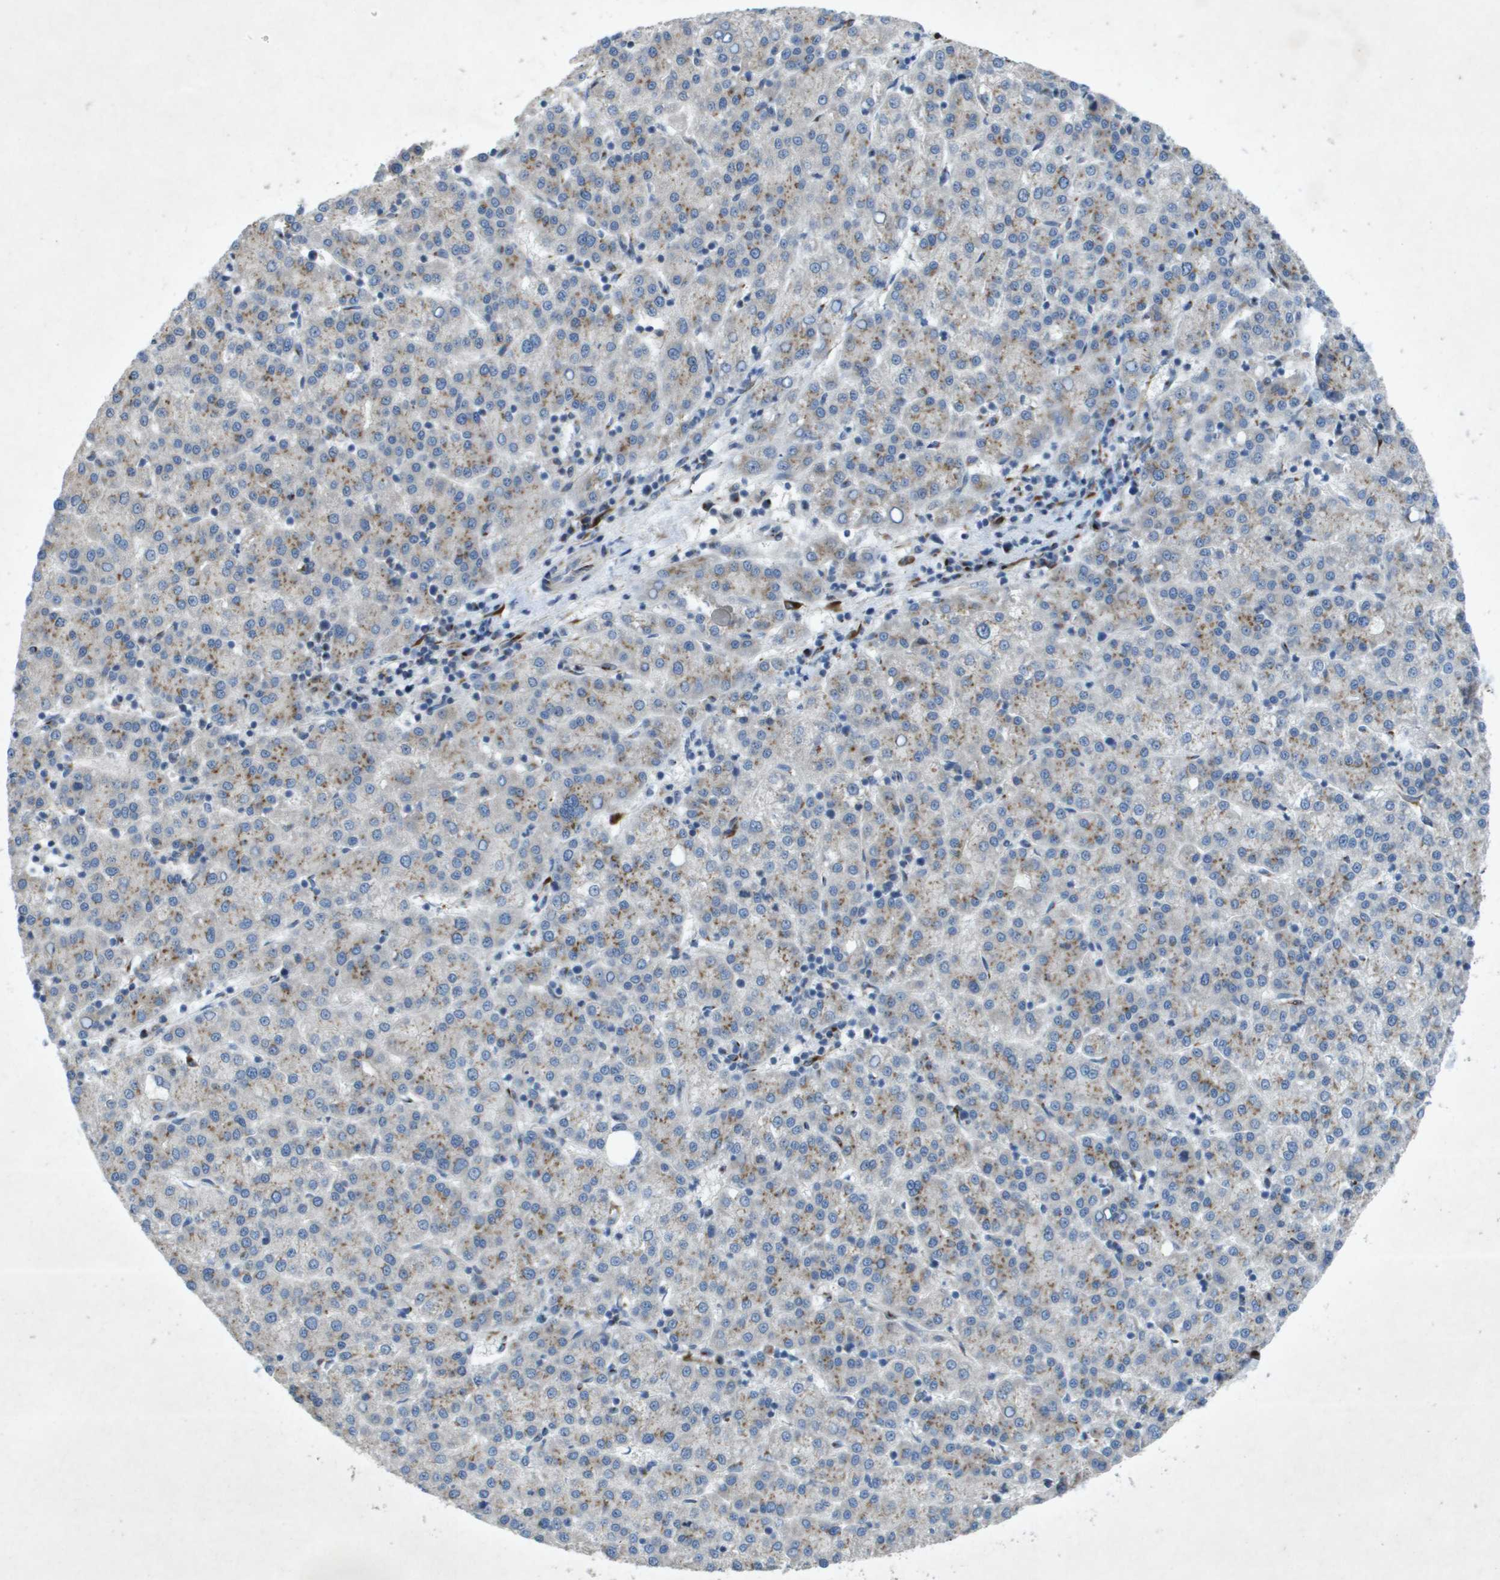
{"staining": {"intensity": "weak", "quantity": "25%-75%", "location": "cytoplasmic/membranous"}, "tissue": "liver cancer", "cell_type": "Tumor cells", "image_type": "cancer", "snomed": [{"axis": "morphology", "description": "Carcinoma, Hepatocellular, NOS"}, {"axis": "topography", "description": "Liver"}], "caption": "IHC histopathology image of neoplastic tissue: human hepatocellular carcinoma (liver) stained using IHC reveals low levels of weak protein expression localized specifically in the cytoplasmic/membranous of tumor cells, appearing as a cytoplasmic/membranous brown color.", "gene": "QSOX2", "patient": {"sex": "female", "age": 58}}